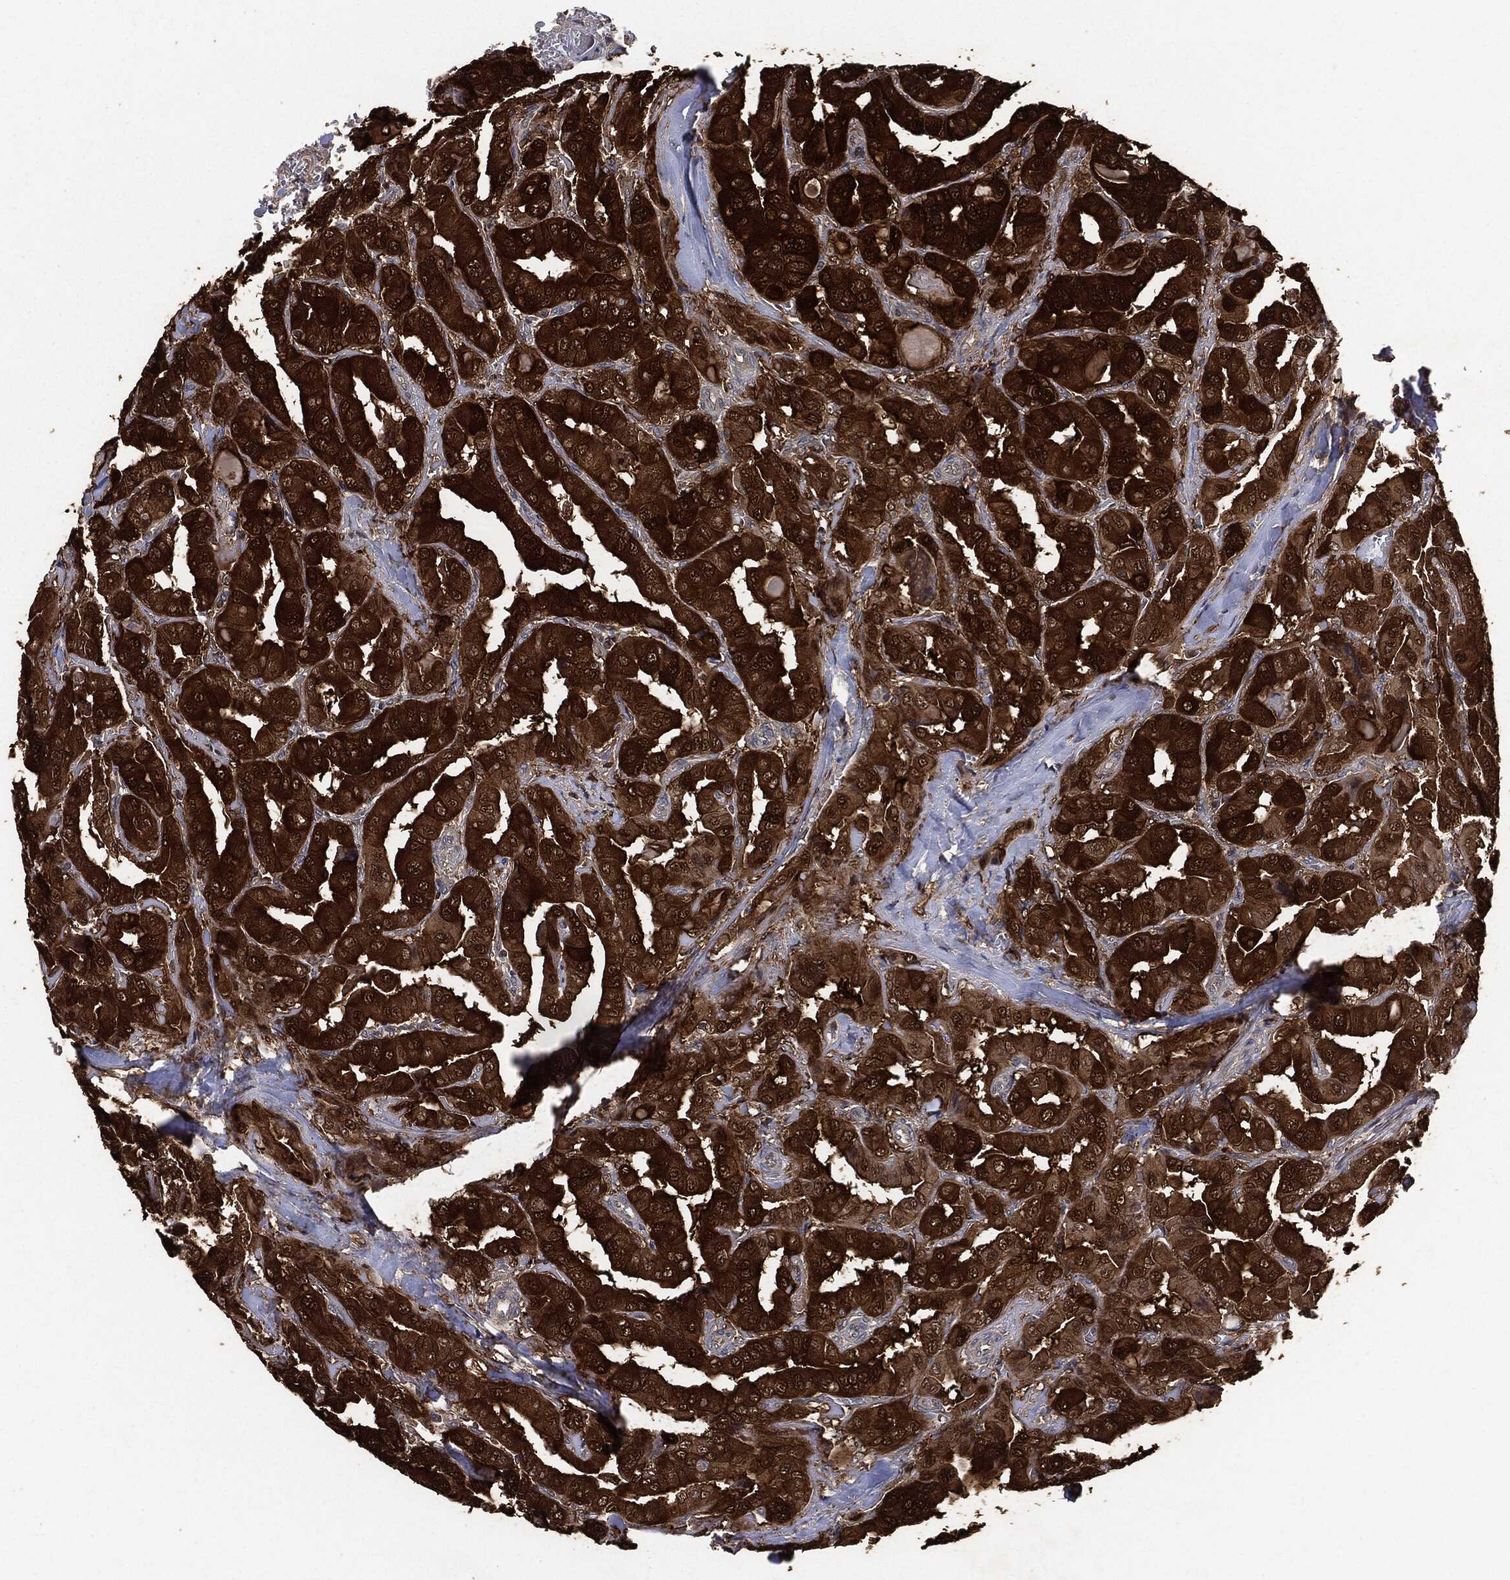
{"staining": {"intensity": "strong", "quantity": ">75%", "location": "cytoplasmic/membranous"}, "tissue": "thyroid cancer", "cell_type": "Tumor cells", "image_type": "cancer", "snomed": [{"axis": "morphology", "description": "Normal tissue, NOS"}, {"axis": "morphology", "description": "Papillary adenocarcinoma, NOS"}, {"axis": "topography", "description": "Thyroid gland"}], "caption": "Approximately >75% of tumor cells in human thyroid cancer demonstrate strong cytoplasmic/membranous protein expression as visualized by brown immunohistochemical staining.", "gene": "BRAF", "patient": {"sex": "female", "age": 66}}